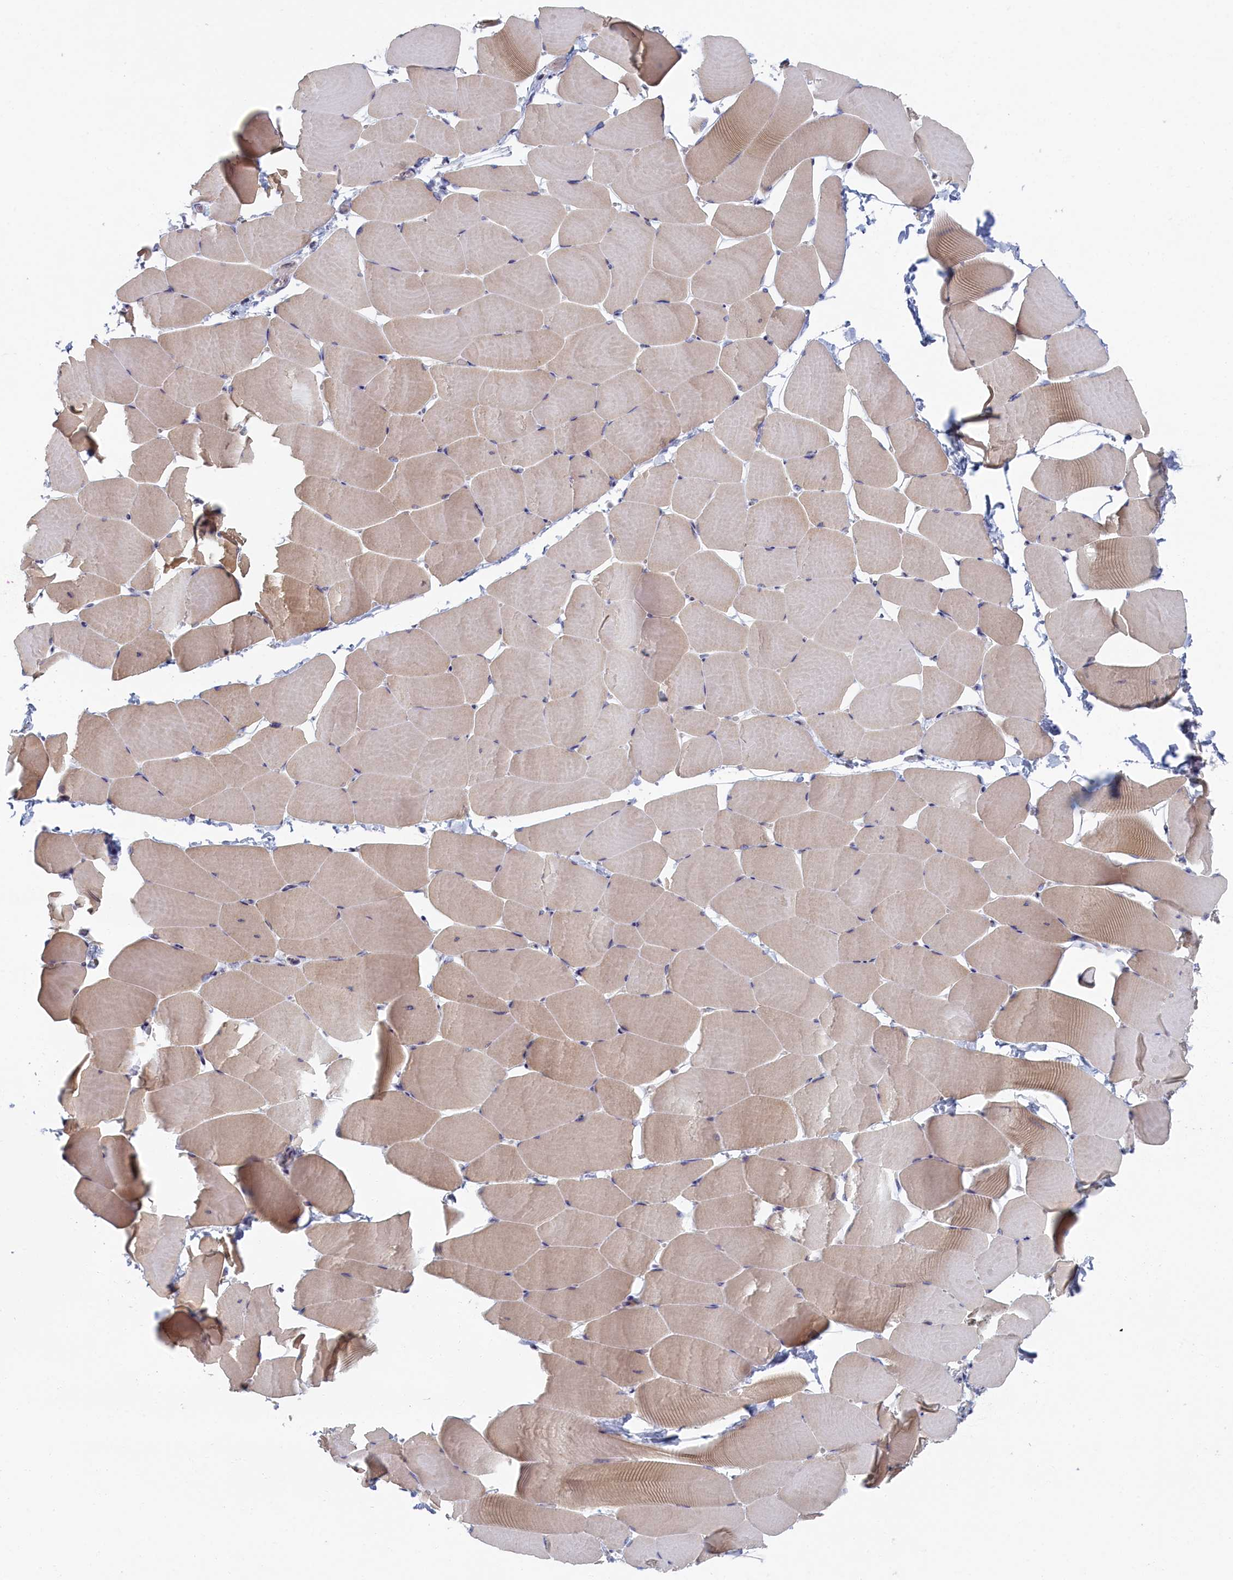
{"staining": {"intensity": "moderate", "quantity": "25%-75%", "location": "cytoplasmic/membranous"}, "tissue": "skeletal muscle", "cell_type": "Myocytes", "image_type": "normal", "snomed": [{"axis": "morphology", "description": "Normal tissue, NOS"}, {"axis": "topography", "description": "Skeletal muscle"}], "caption": "Approximately 25%-75% of myocytes in benign human skeletal muscle demonstrate moderate cytoplasmic/membranous protein positivity as visualized by brown immunohistochemical staining.", "gene": "DNAJC17", "patient": {"sex": "male", "age": 25}}